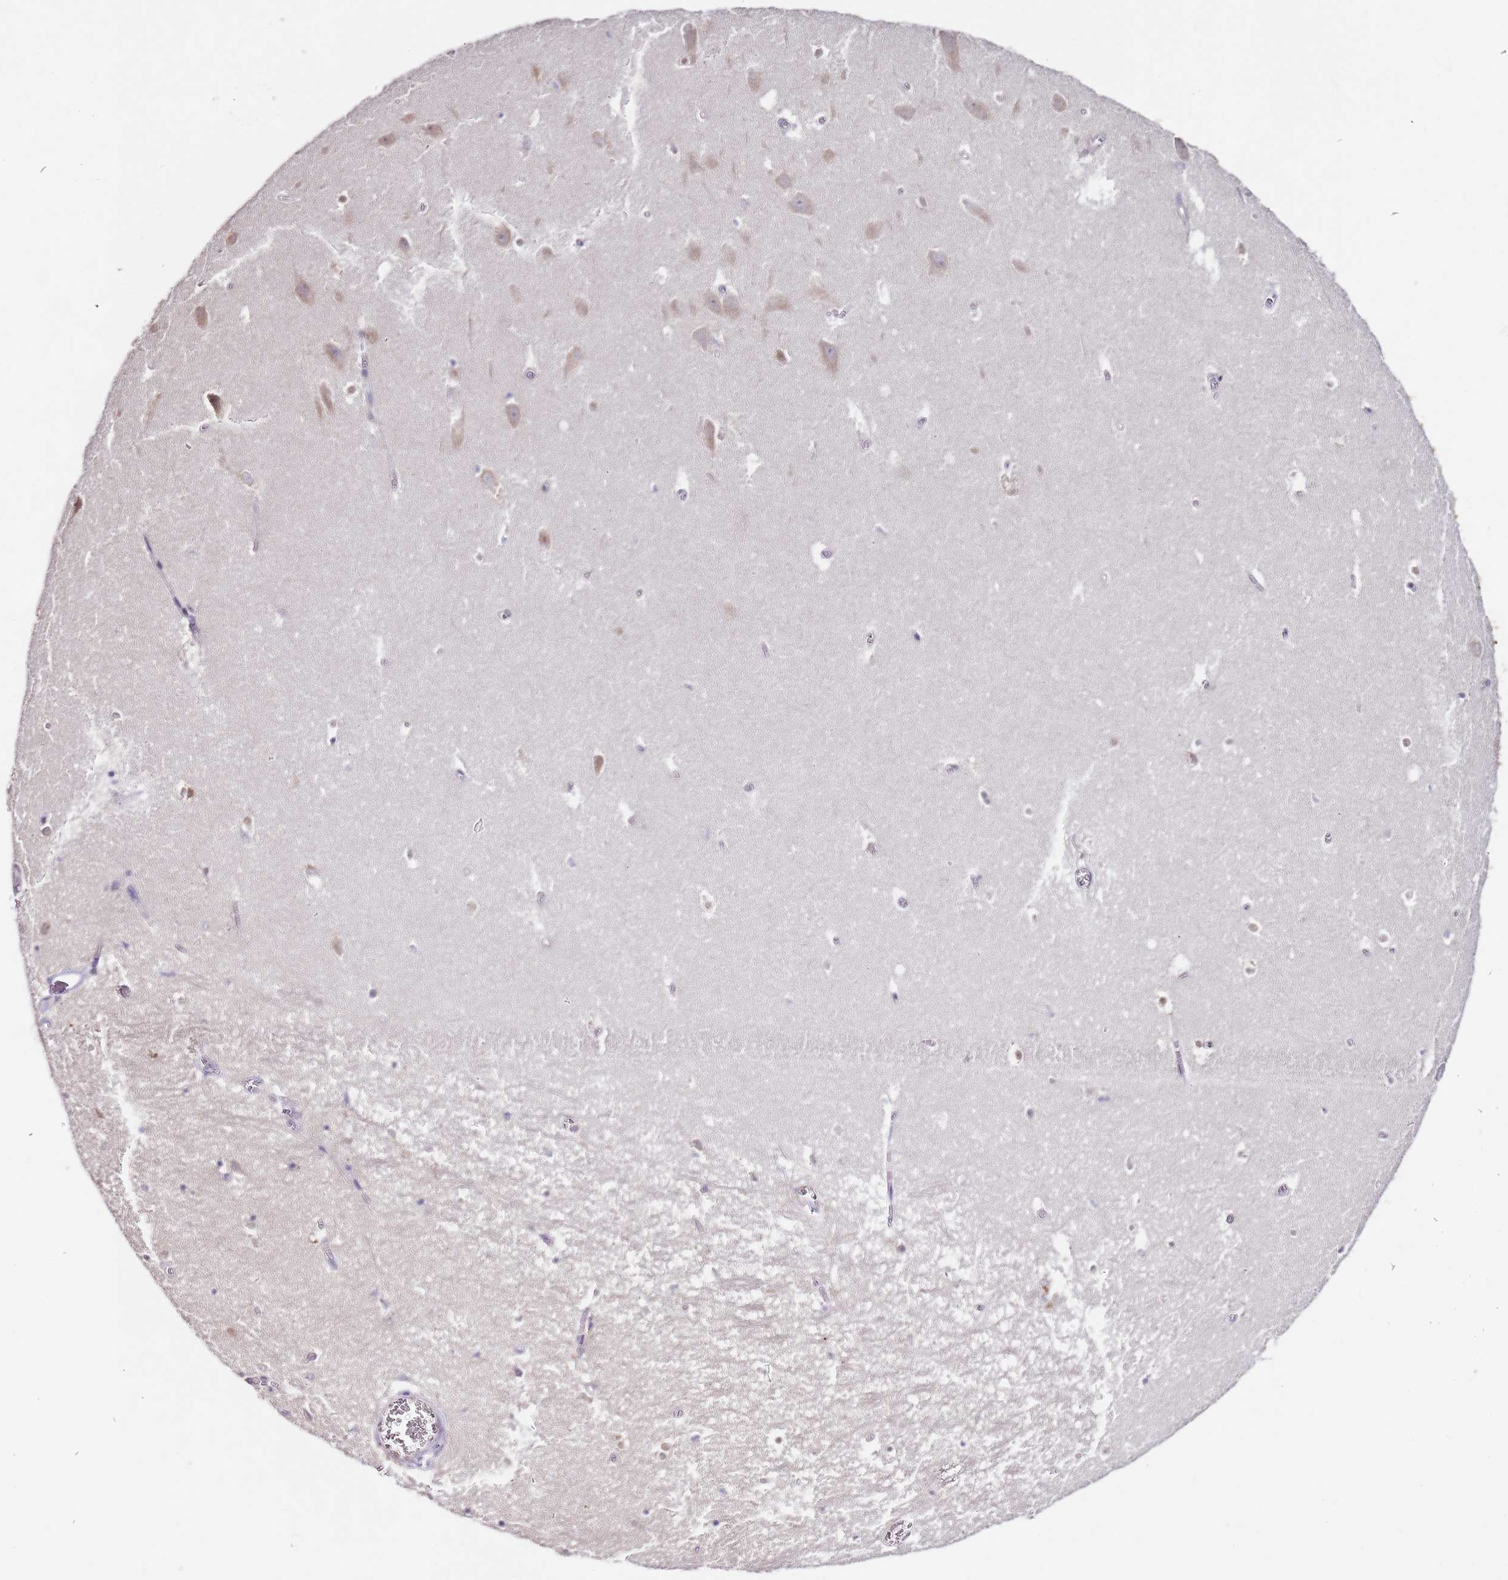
{"staining": {"intensity": "negative", "quantity": "none", "location": "none"}, "tissue": "hippocampus", "cell_type": "Glial cells", "image_type": "normal", "snomed": [{"axis": "morphology", "description": "Normal tissue, NOS"}, {"axis": "topography", "description": "Hippocampus"}], "caption": "Immunohistochemistry (IHC) image of benign human hippocampus stained for a protein (brown), which reveals no positivity in glial cells.", "gene": "TBC1D9", "patient": {"sex": "female", "age": 64}}